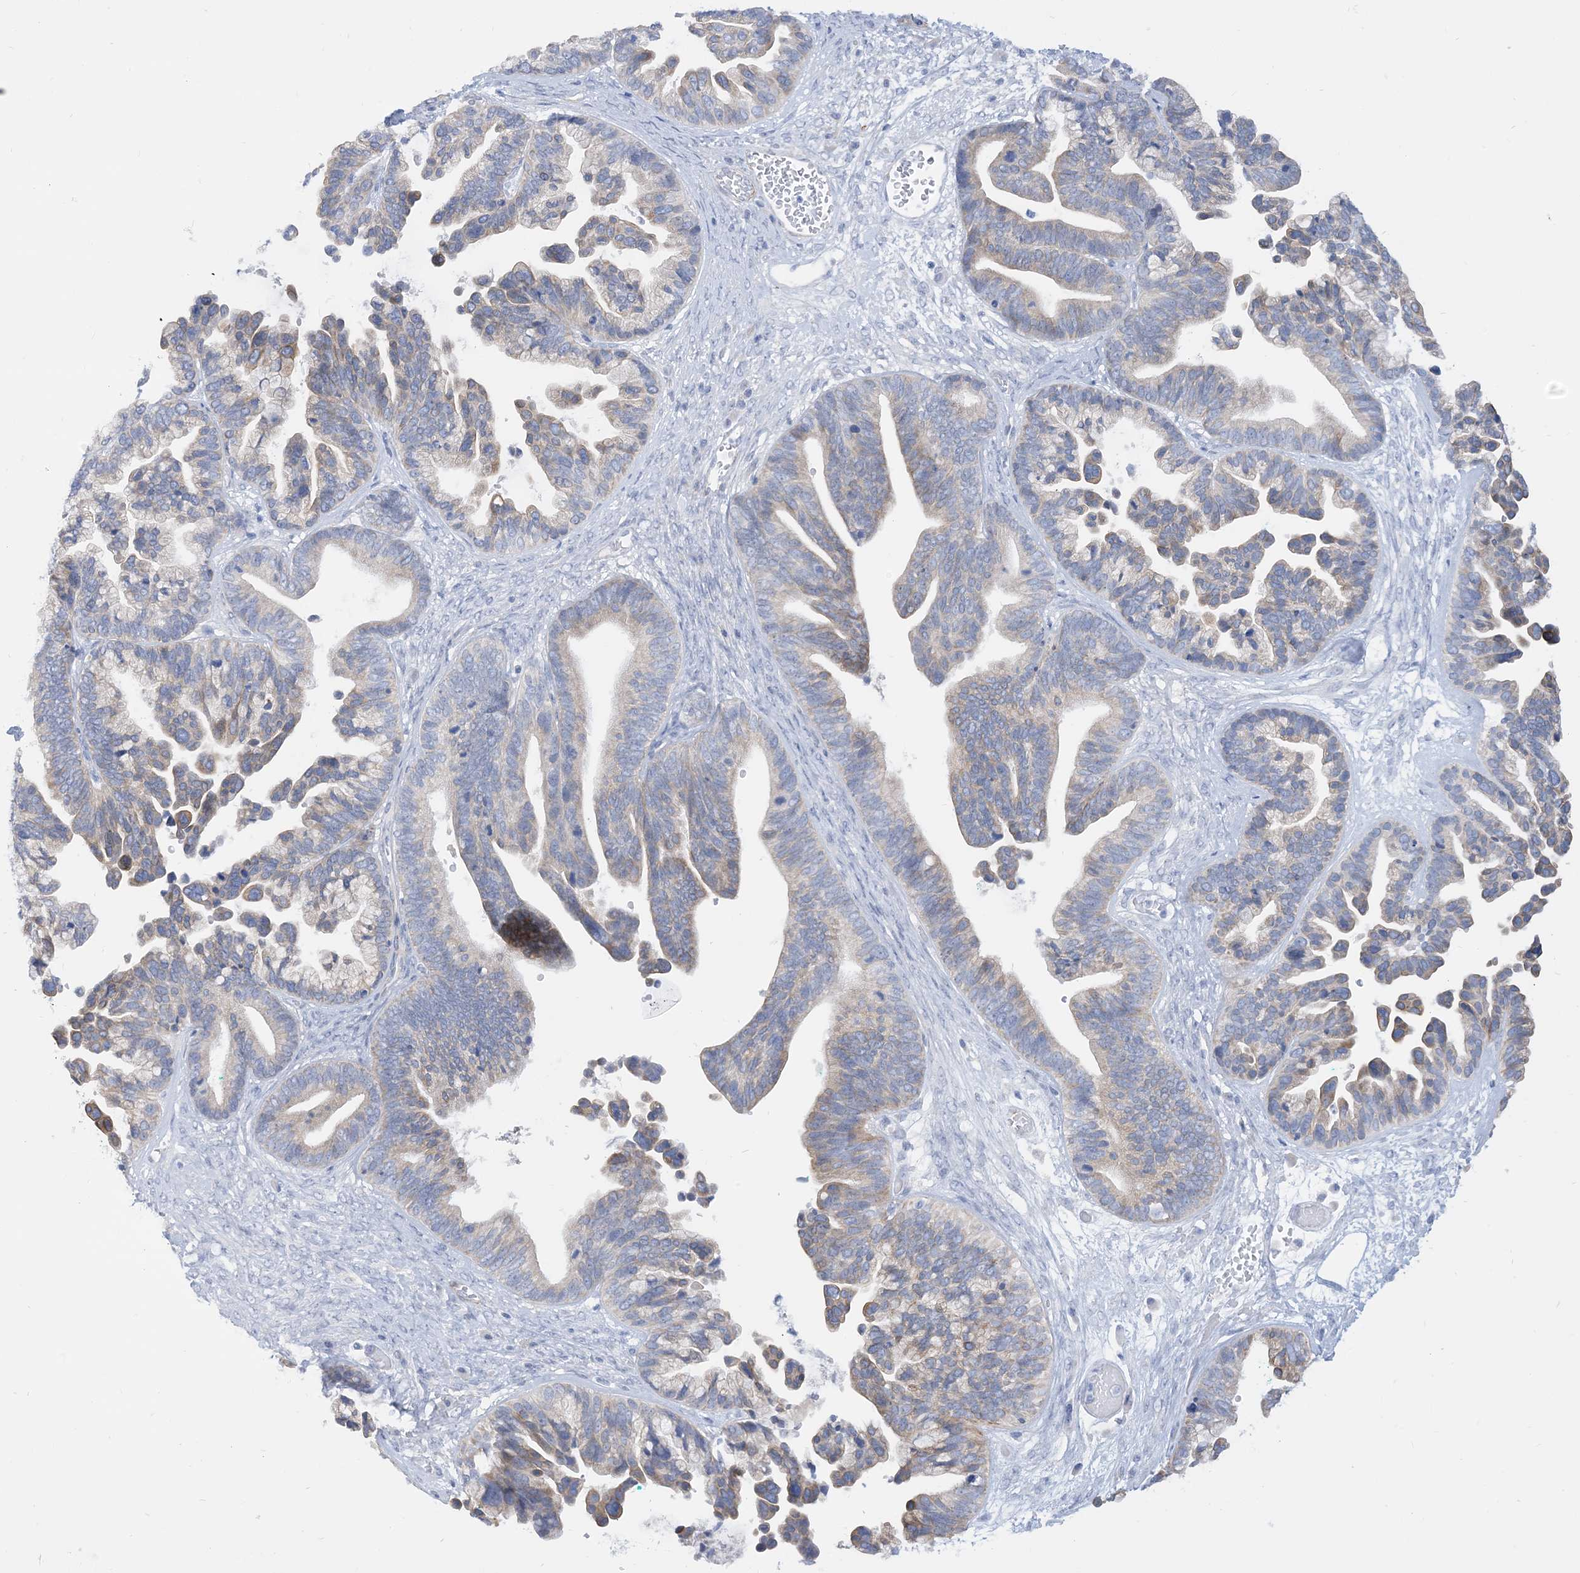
{"staining": {"intensity": "weak", "quantity": "25%-75%", "location": "cytoplasmic/membranous"}, "tissue": "ovarian cancer", "cell_type": "Tumor cells", "image_type": "cancer", "snomed": [{"axis": "morphology", "description": "Cystadenocarcinoma, serous, NOS"}, {"axis": "topography", "description": "Ovary"}], "caption": "Ovarian cancer (serous cystadenocarcinoma) stained with immunohistochemistry (IHC) exhibits weak cytoplasmic/membranous positivity in about 25%-75% of tumor cells.", "gene": "MARS2", "patient": {"sex": "female", "age": 56}}